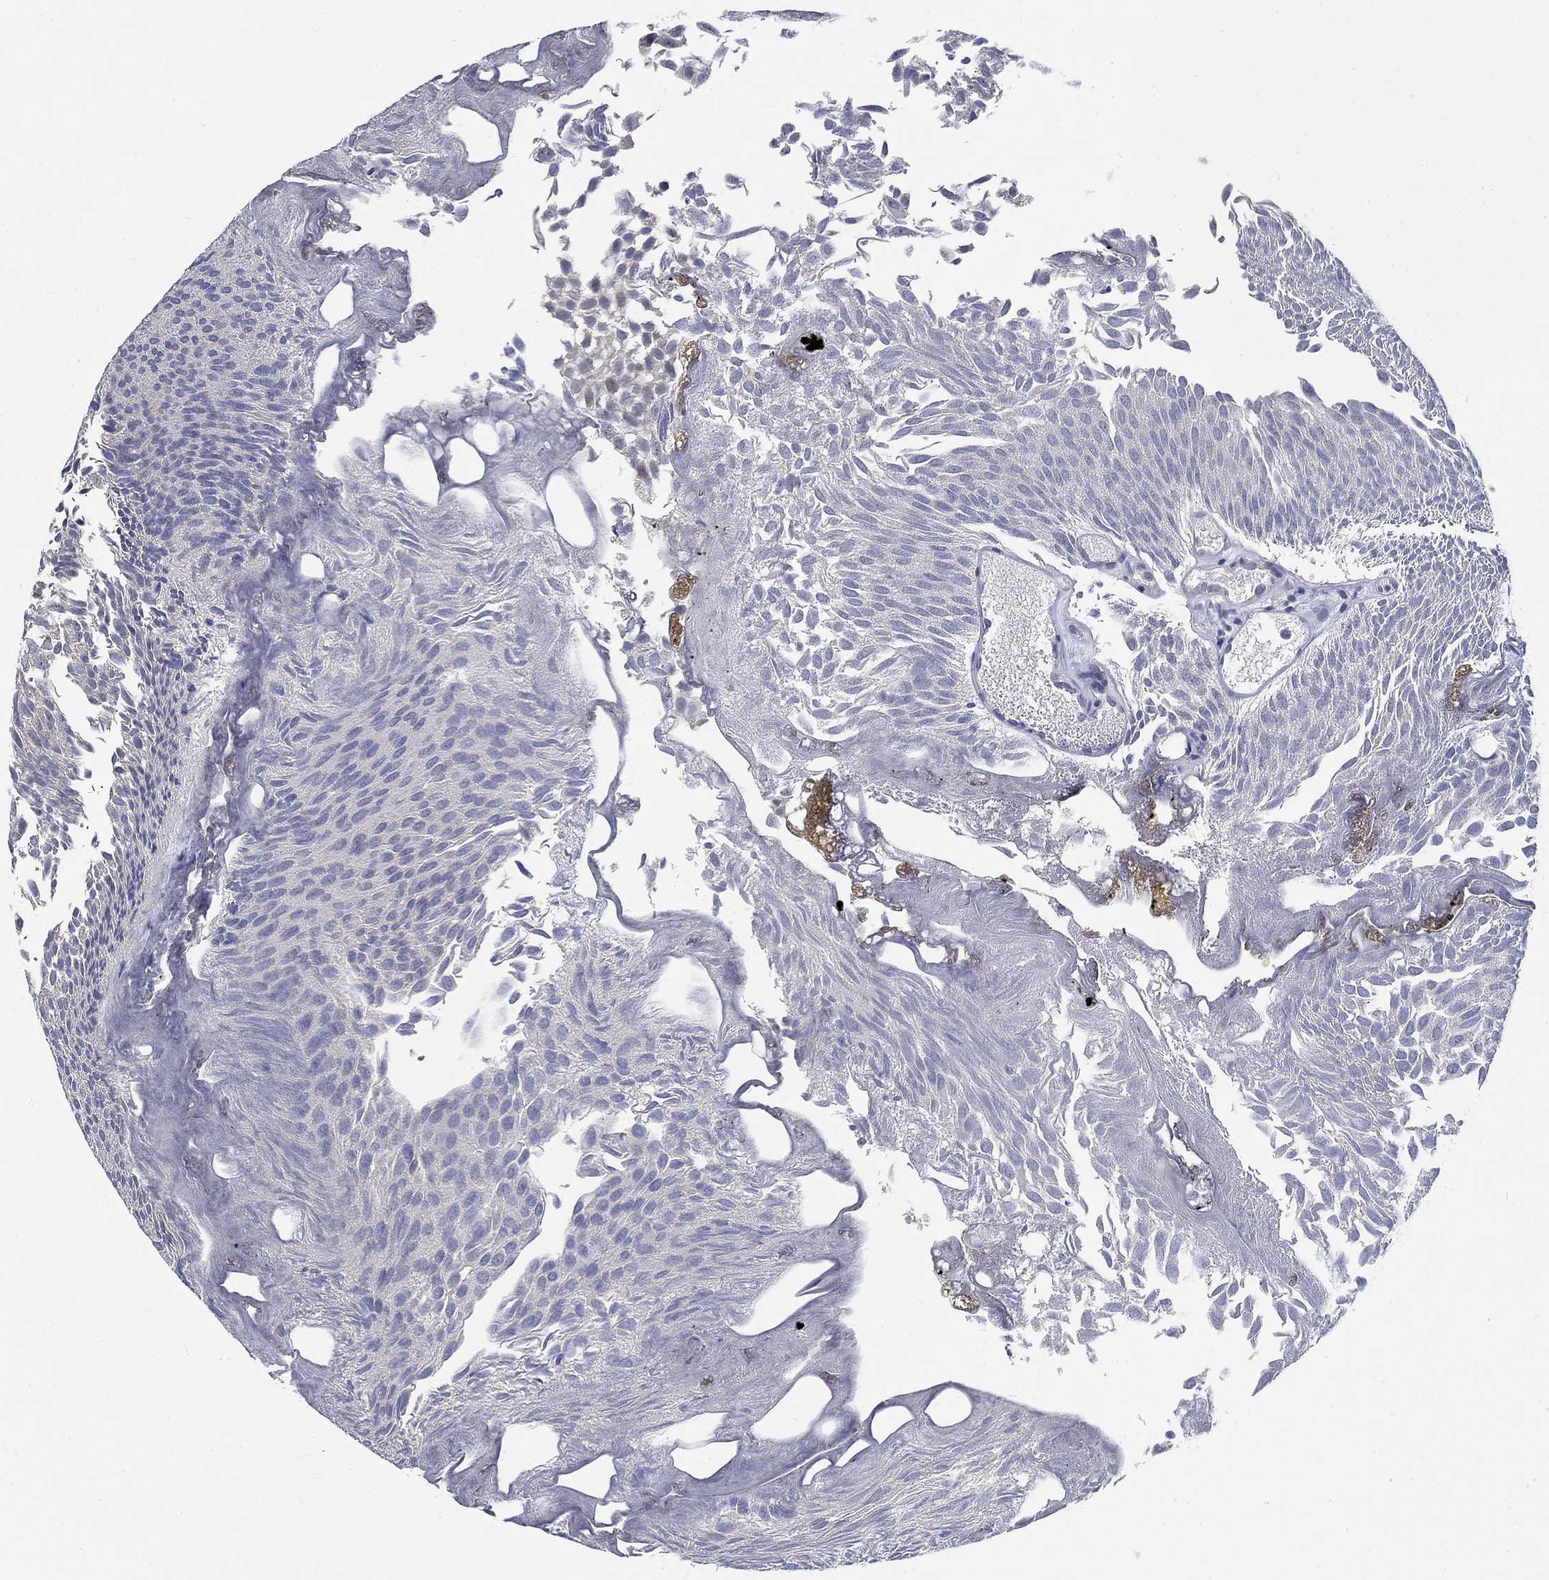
{"staining": {"intensity": "negative", "quantity": "none", "location": "none"}, "tissue": "urothelial cancer", "cell_type": "Tumor cells", "image_type": "cancer", "snomed": [{"axis": "morphology", "description": "Urothelial carcinoma, Low grade"}, {"axis": "topography", "description": "Urinary bladder"}], "caption": "This is an immunohistochemistry image of human low-grade urothelial carcinoma. There is no staining in tumor cells.", "gene": "SMIM18", "patient": {"sex": "male", "age": 52}}